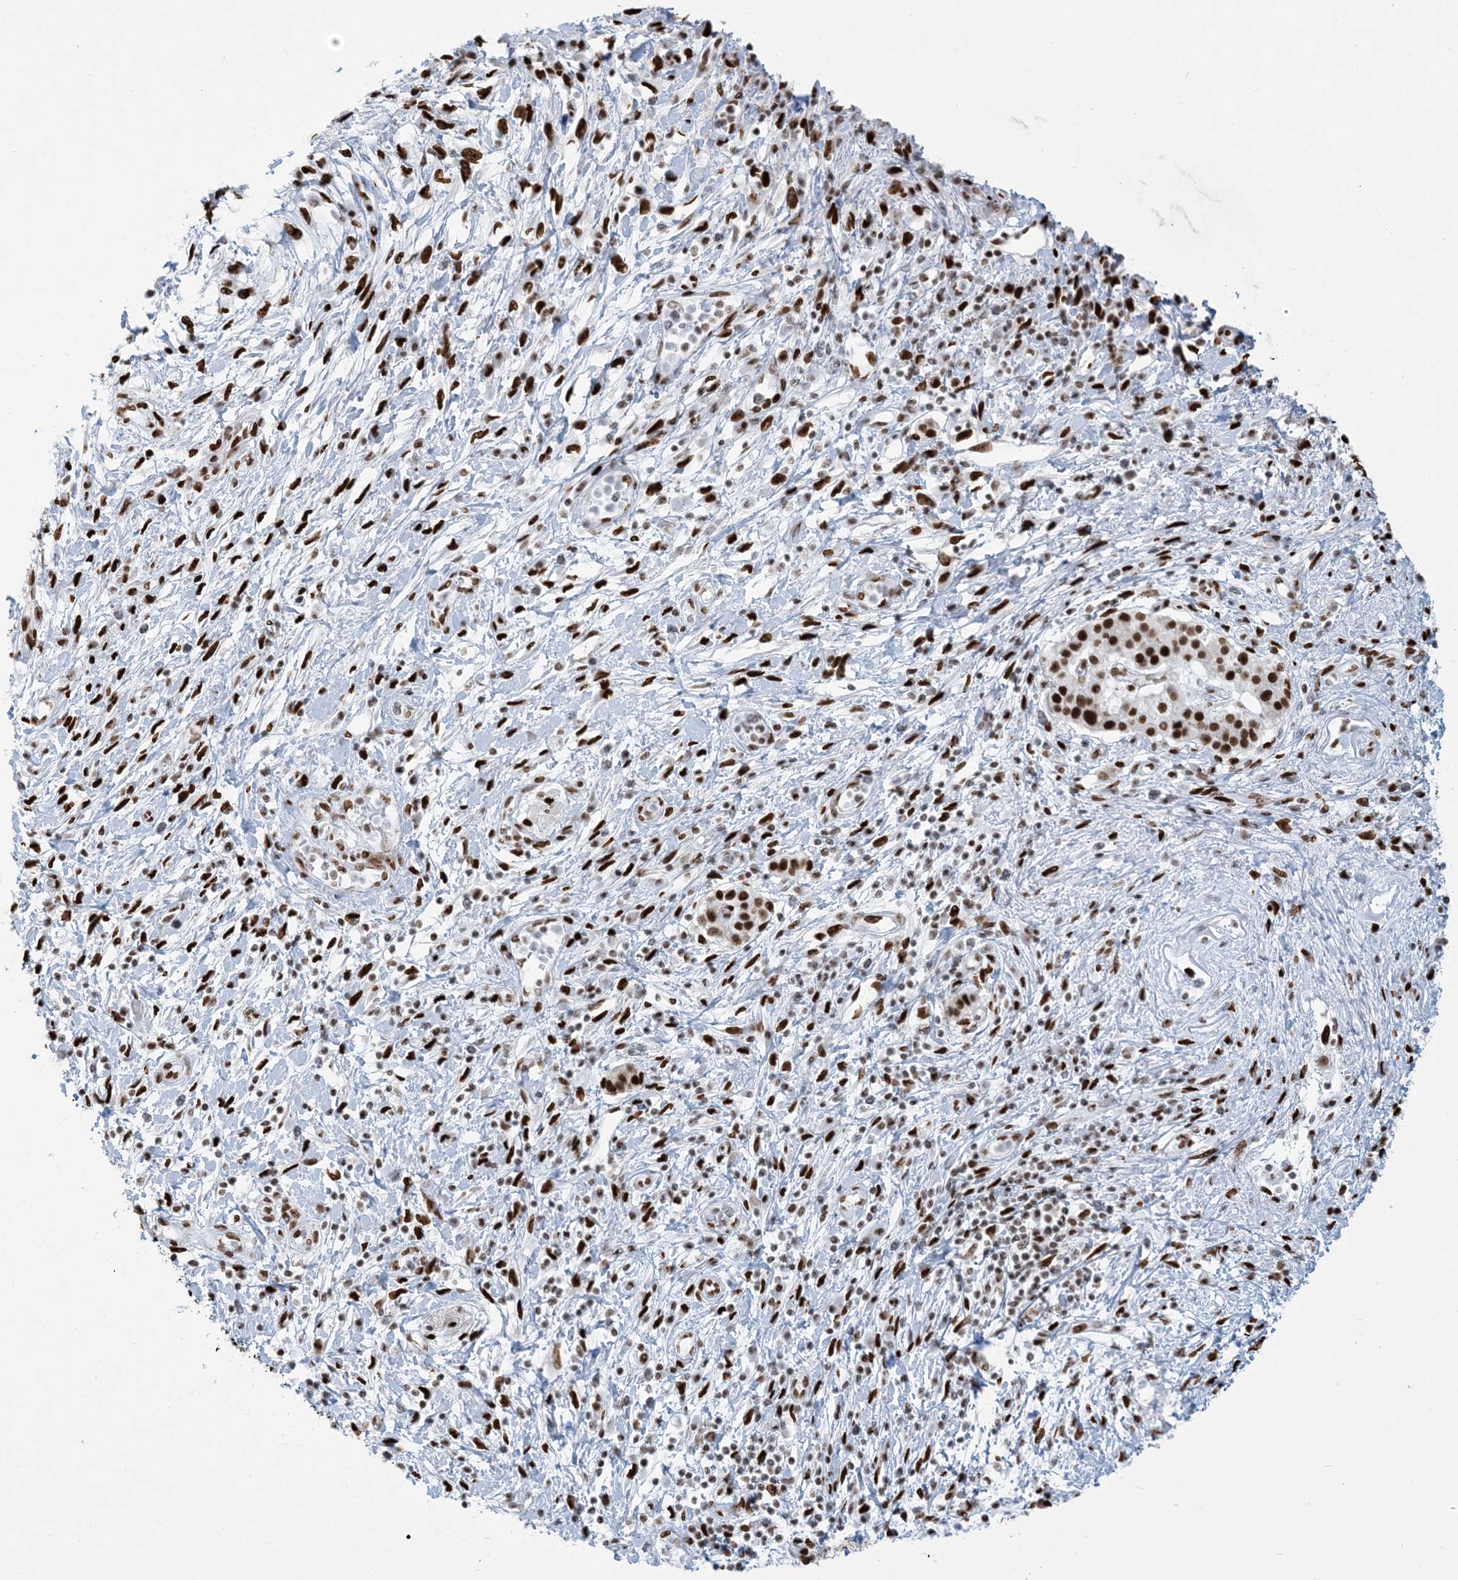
{"staining": {"intensity": "strong", "quantity": ">75%", "location": "nuclear"}, "tissue": "pancreatic cancer", "cell_type": "Tumor cells", "image_type": "cancer", "snomed": [{"axis": "morphology", "description": "Adenocarcinoma, NOS"}, {"axis": "topography", "description": "Pancreas"}], "caption": "Pancreatic cancer (adenocarcinoma) stained for a protein displays strong nuclear positivity in tumor cells.", "gene": "STAG1", "patient": {"sex": "female", "age": 56}}